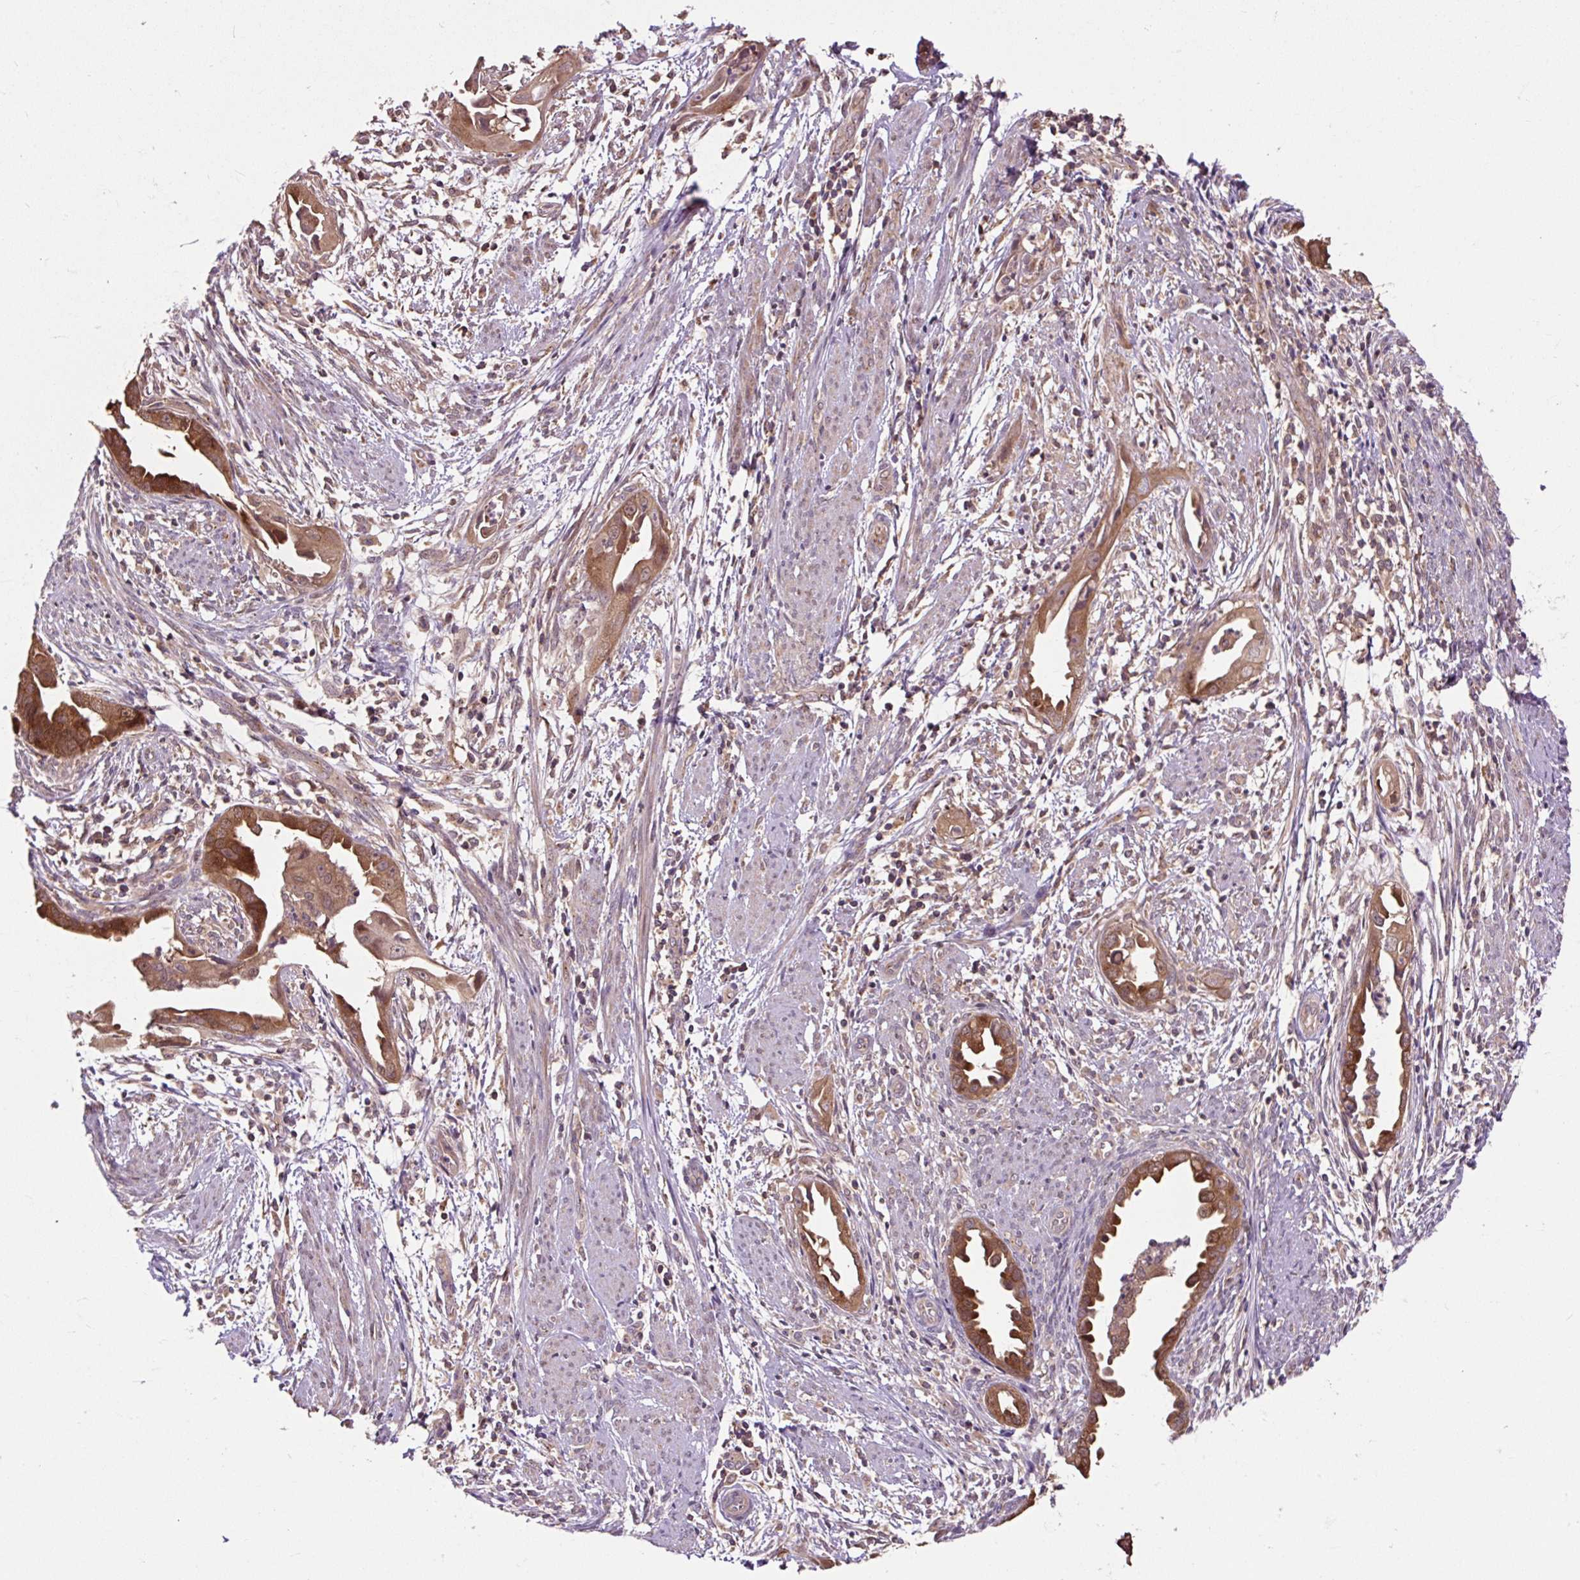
{"staining": {"intensity": "strong", "quantity": ">75%", "location": "cytoplasmic/membranous"}, "tissue": "endometrial cancer", "cell_type": "Tumor cells", "image_type": "cancer", "snomed": [{"axis": "morphology", "description": "Adenocarcinoma, NOS"}, {"axis": "topography", "description": "Endometrium"}], "caption": "High-power microscopy captured an immunohistochemistry (IHC) photomicrograph of endometrial cancer, revealing strong cytoplasmic/membranous positivity in about >75% of tumor cells.", "gene": "MMS19", "patient": {"sex": "female", "age": 57}}